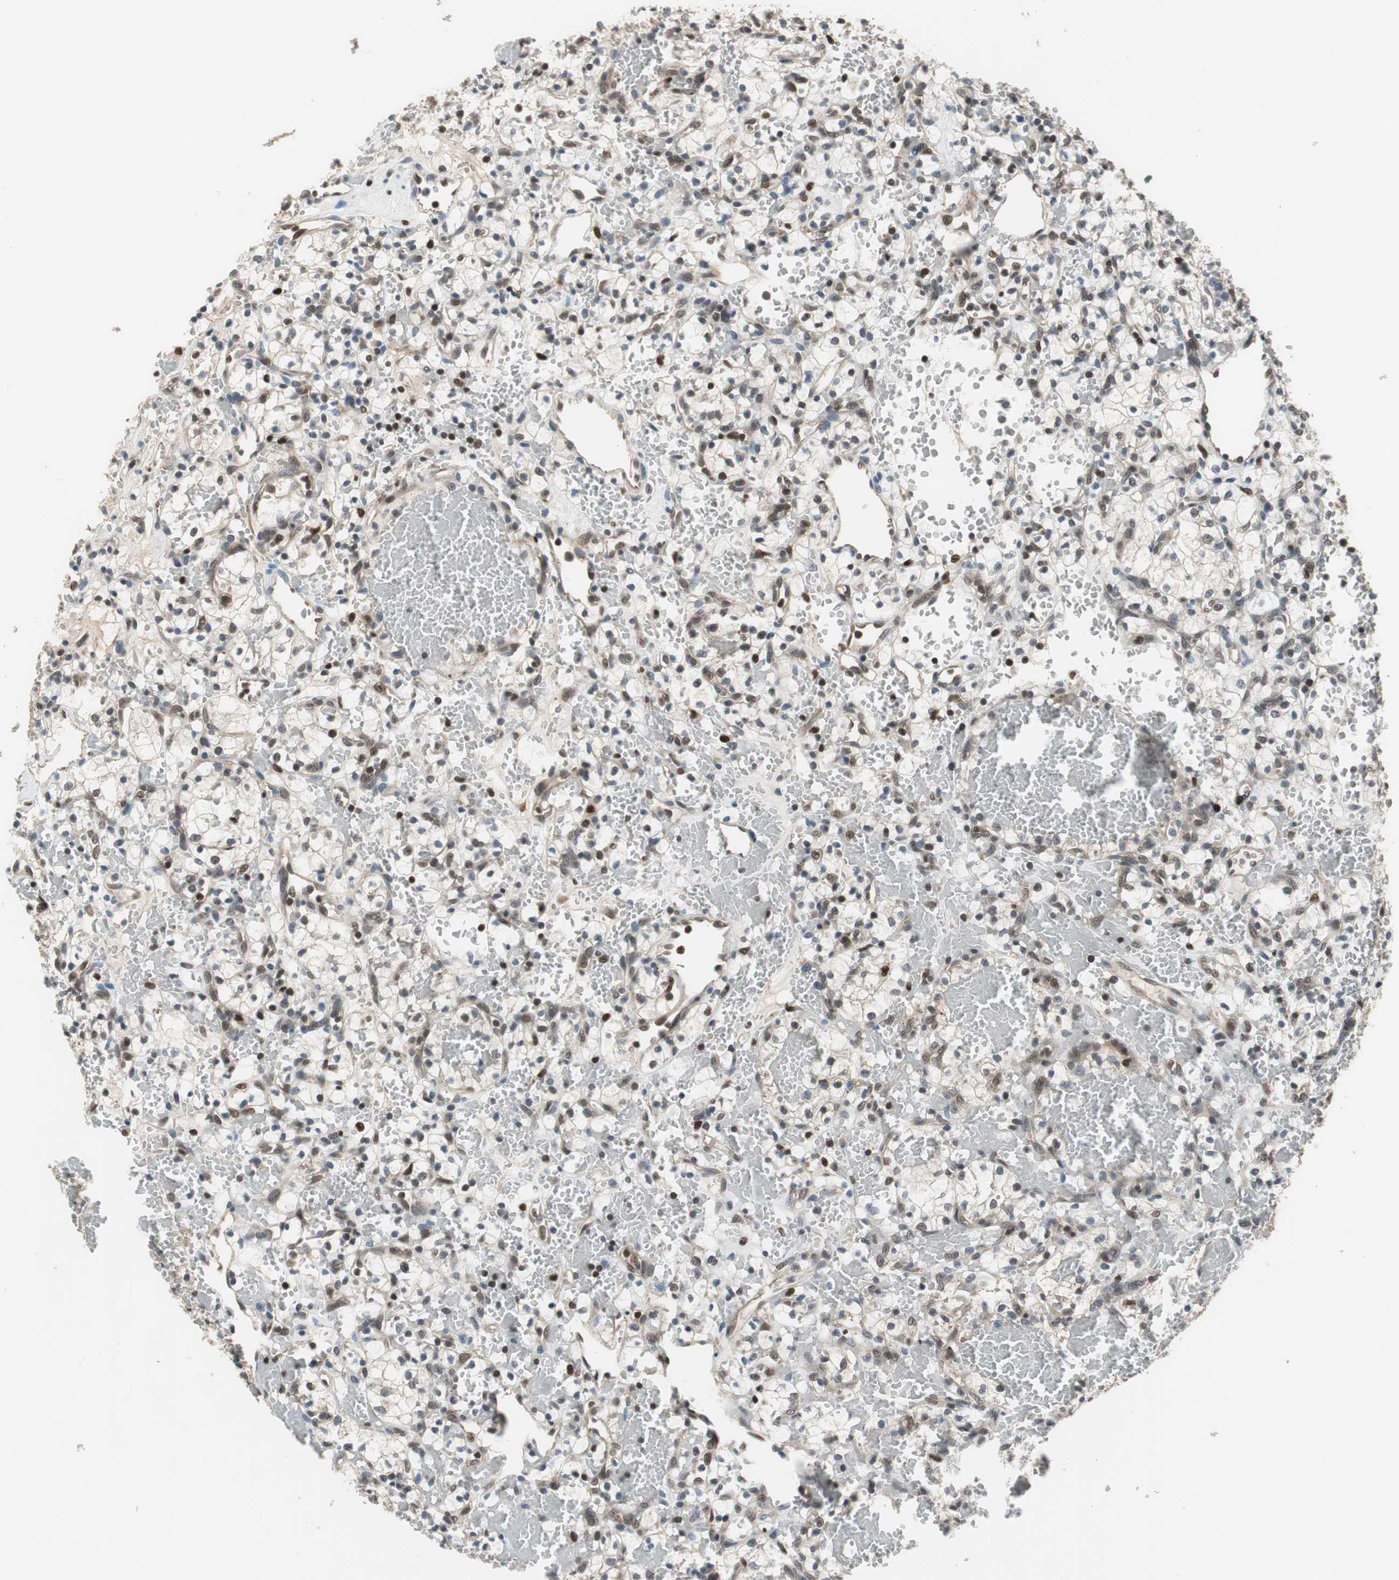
{"staining": {"intensity": "weak", "quantity": "<25%", "location": "nuclear"}, "tissue": "renal cancer", "cell_type": "Tumor cells", "image_type": "cancer", "snomed": [{"axis": "morphology", "description": "Adenocarcinoma, NOS"}, {"axis": "topography", "description": "Kidney"}], "caption": "Tumor cells show no significant expression in renal cancer (adenocarcinoma).", "gene": "MAFB", "patient": {"sex": "female", "age": 60}}